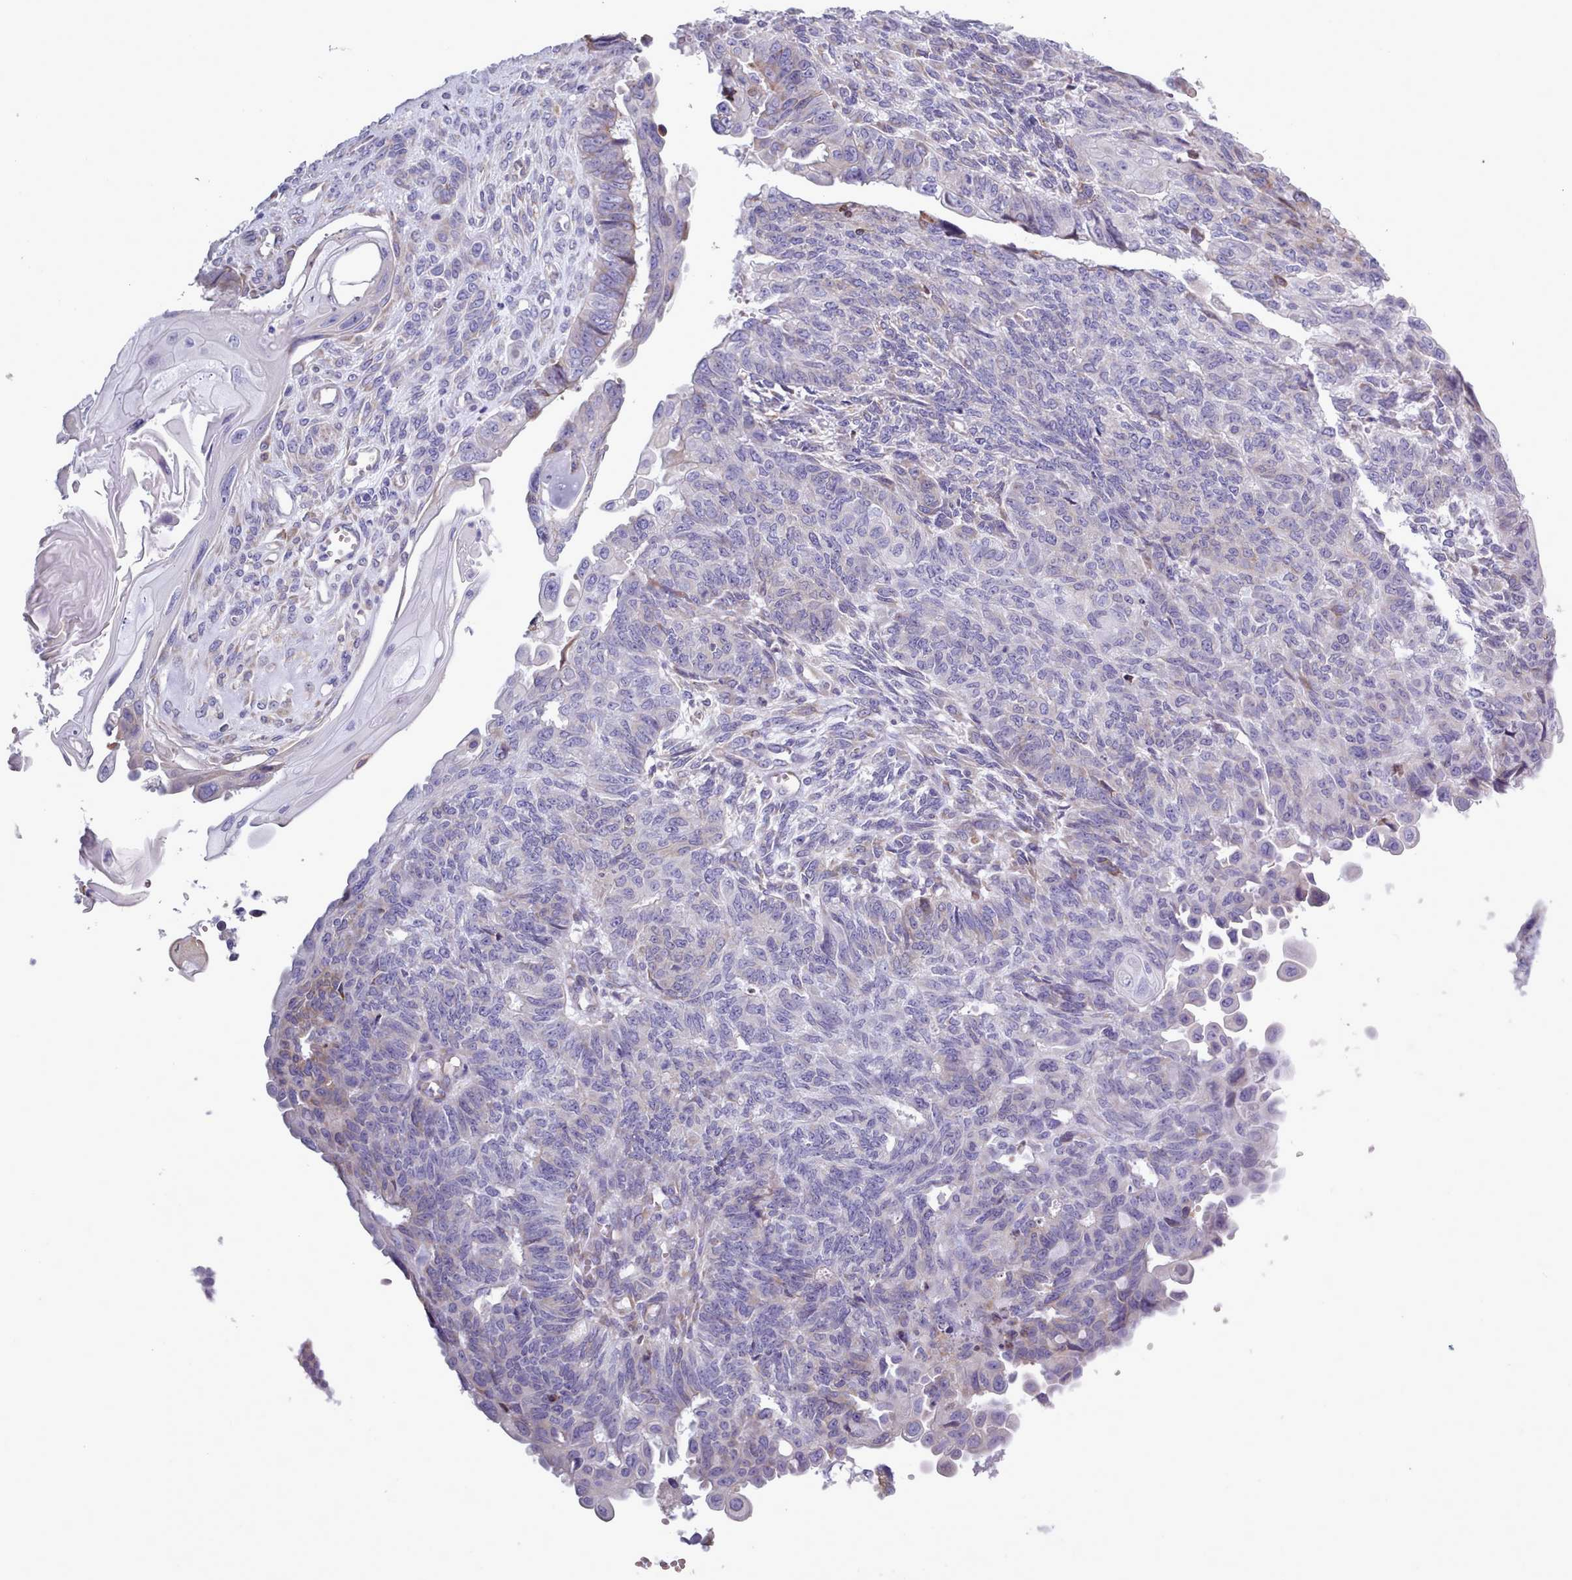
{"staining": {"intensity": "negative", "quantity": "none", "location": "none"}, "tissue": "endometrial cancer", "cell_type": "Tumor cells", "image_type": "cancer", "snomed": [{"axis": "morphology", "description": "Adenocarcinoma, NOS"}, {"axis": "topography", "description": "Endometrium"}], "caption": "High magnification brightfield microscopy of endometrial cancer (adenocarcinoma) stained with DAB (3,3'-diaminobenzidine) (brown) and counterstained with hematoxylin (blue): tumor cells show no significant expression. (DAB (3,3'-diaminobenzidine) immunohistochemistry (IHC) with hematoxylin counter stain).", "gene": "XKR8", "patient": {"sex": "female", "age": 32}}